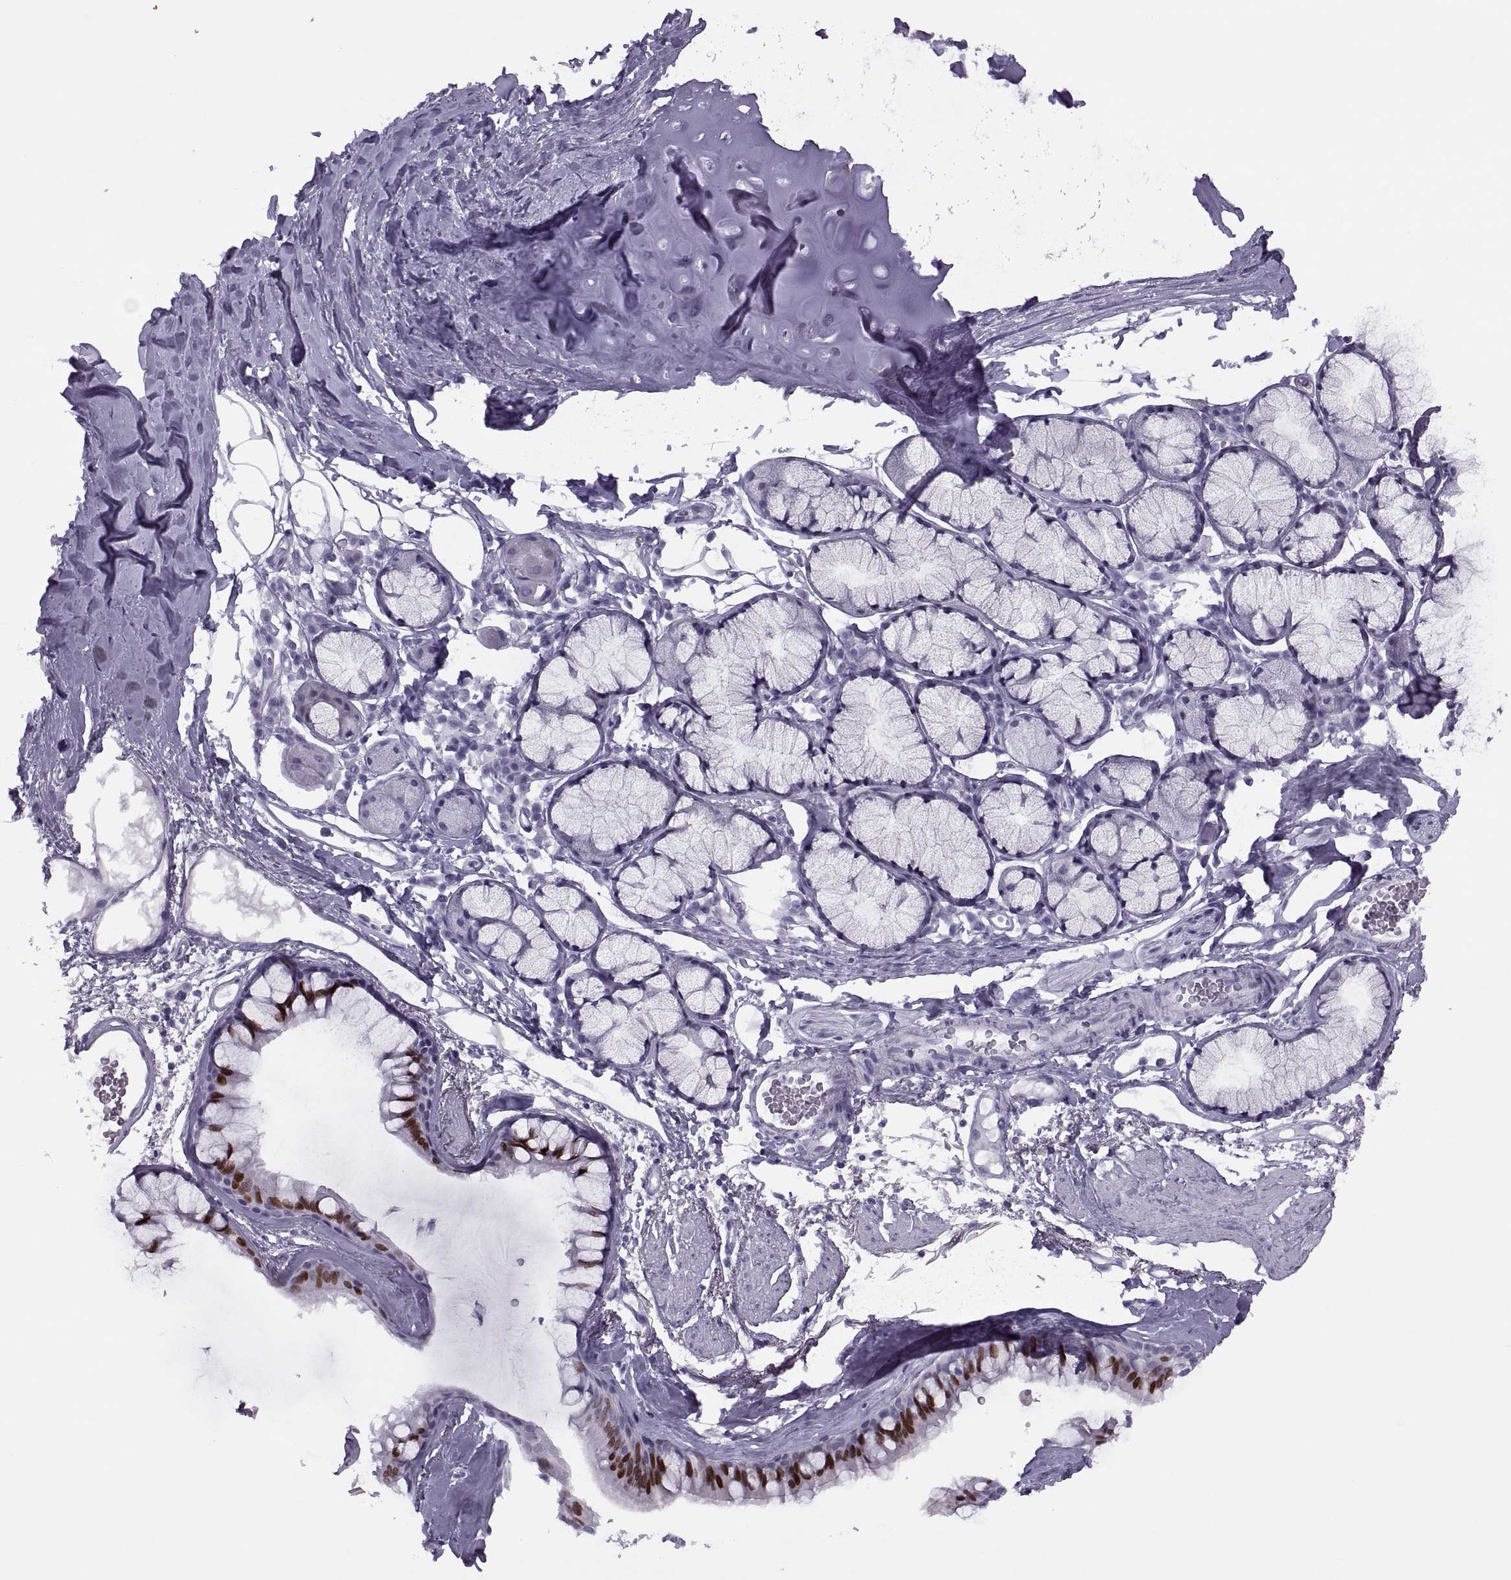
{"staining": {"intensity": "strong", "quantity": ">75%", "location": "nuclear"}, "tissue": "bronchus", "cell_type": "Respiratory epithelial cells", "image_type": "normal", "snomed": [{"axis": "morphology", "description": "Normal tissue, NOS"}, {"axis": "morphology", "description": "Squamous cell carcinoma, NOS"}, {"axis": "topography", "description": "Cartilage tissue"}, {"axis": "topography", "description": "Bronchus"}], "caption": "An immunohistochemistry (IHC) micrograph of normal tissue is shown. Protein staining in brown labels strong nuclear positivity in bronchus within respiratory epithelial cells. The staining was performed using DAB (3,3'-diaminobenzidine), with brown indicating positive protein expression. Nuclei are stained blue with hematoxylin.", "gene": "FAM24A", "patient": {"sex": "male", "age": 72}}